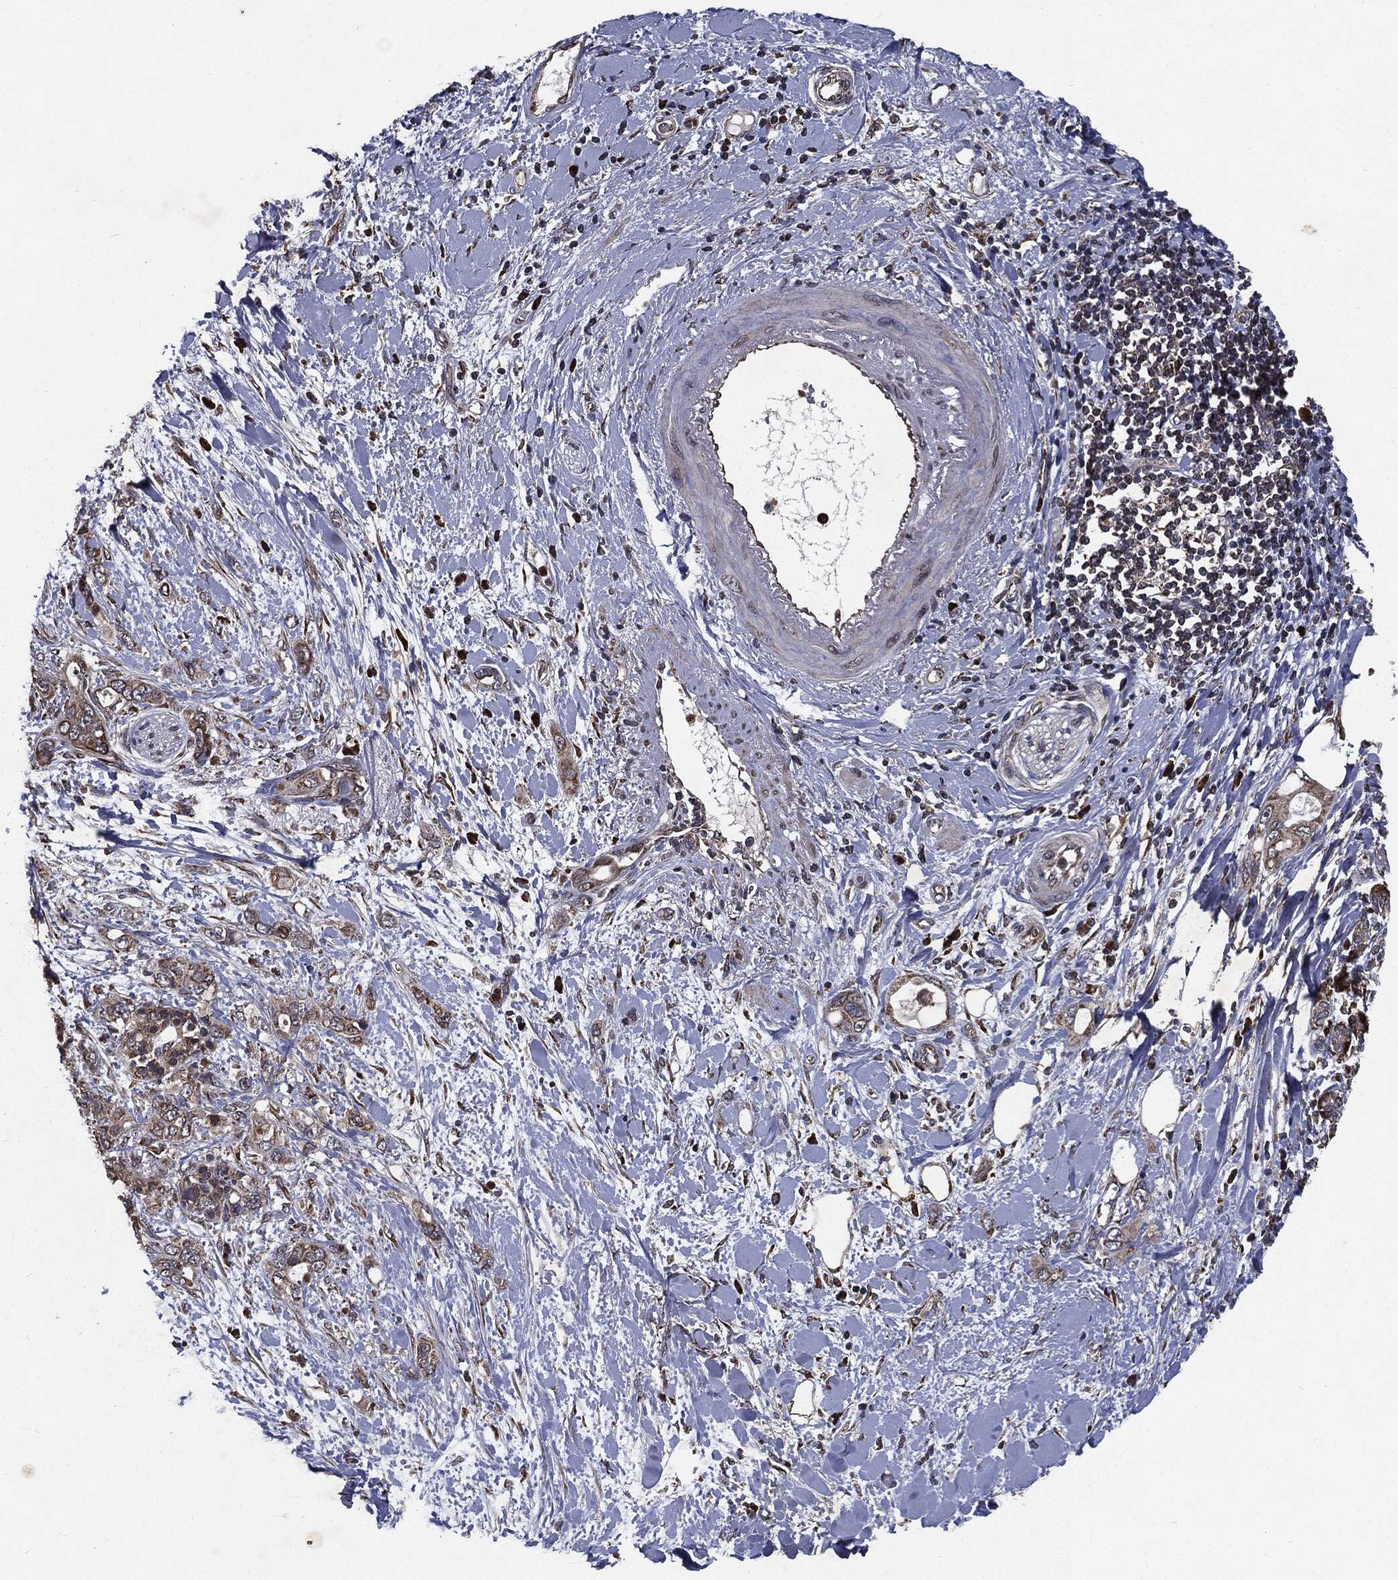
{"staining": {"intensity": "moderate", "quantity": "25%-75%", "location": "cytoplasmic/membranous"}, "tissue": "pancreatic cancer", "cell_type": "Tumor cells", "image_type": "cancer", "snomed": [{"axis": "morphology", "description": "Adenocarcinoma, NOS"}, {"axis": "topography", "description": "Pancreas"}], "caption": "Adenocarcinoma (pancreatic) stained with DAB (3,3'-diaminobenzidine) immunohistochemistry (IHC) shows medium levels of moderate cytoplasmic/membranous staining in about 25%-75% of tumor cells.", "gene": "HDAC5", "patient": {"sex": "female", "age": 56}}